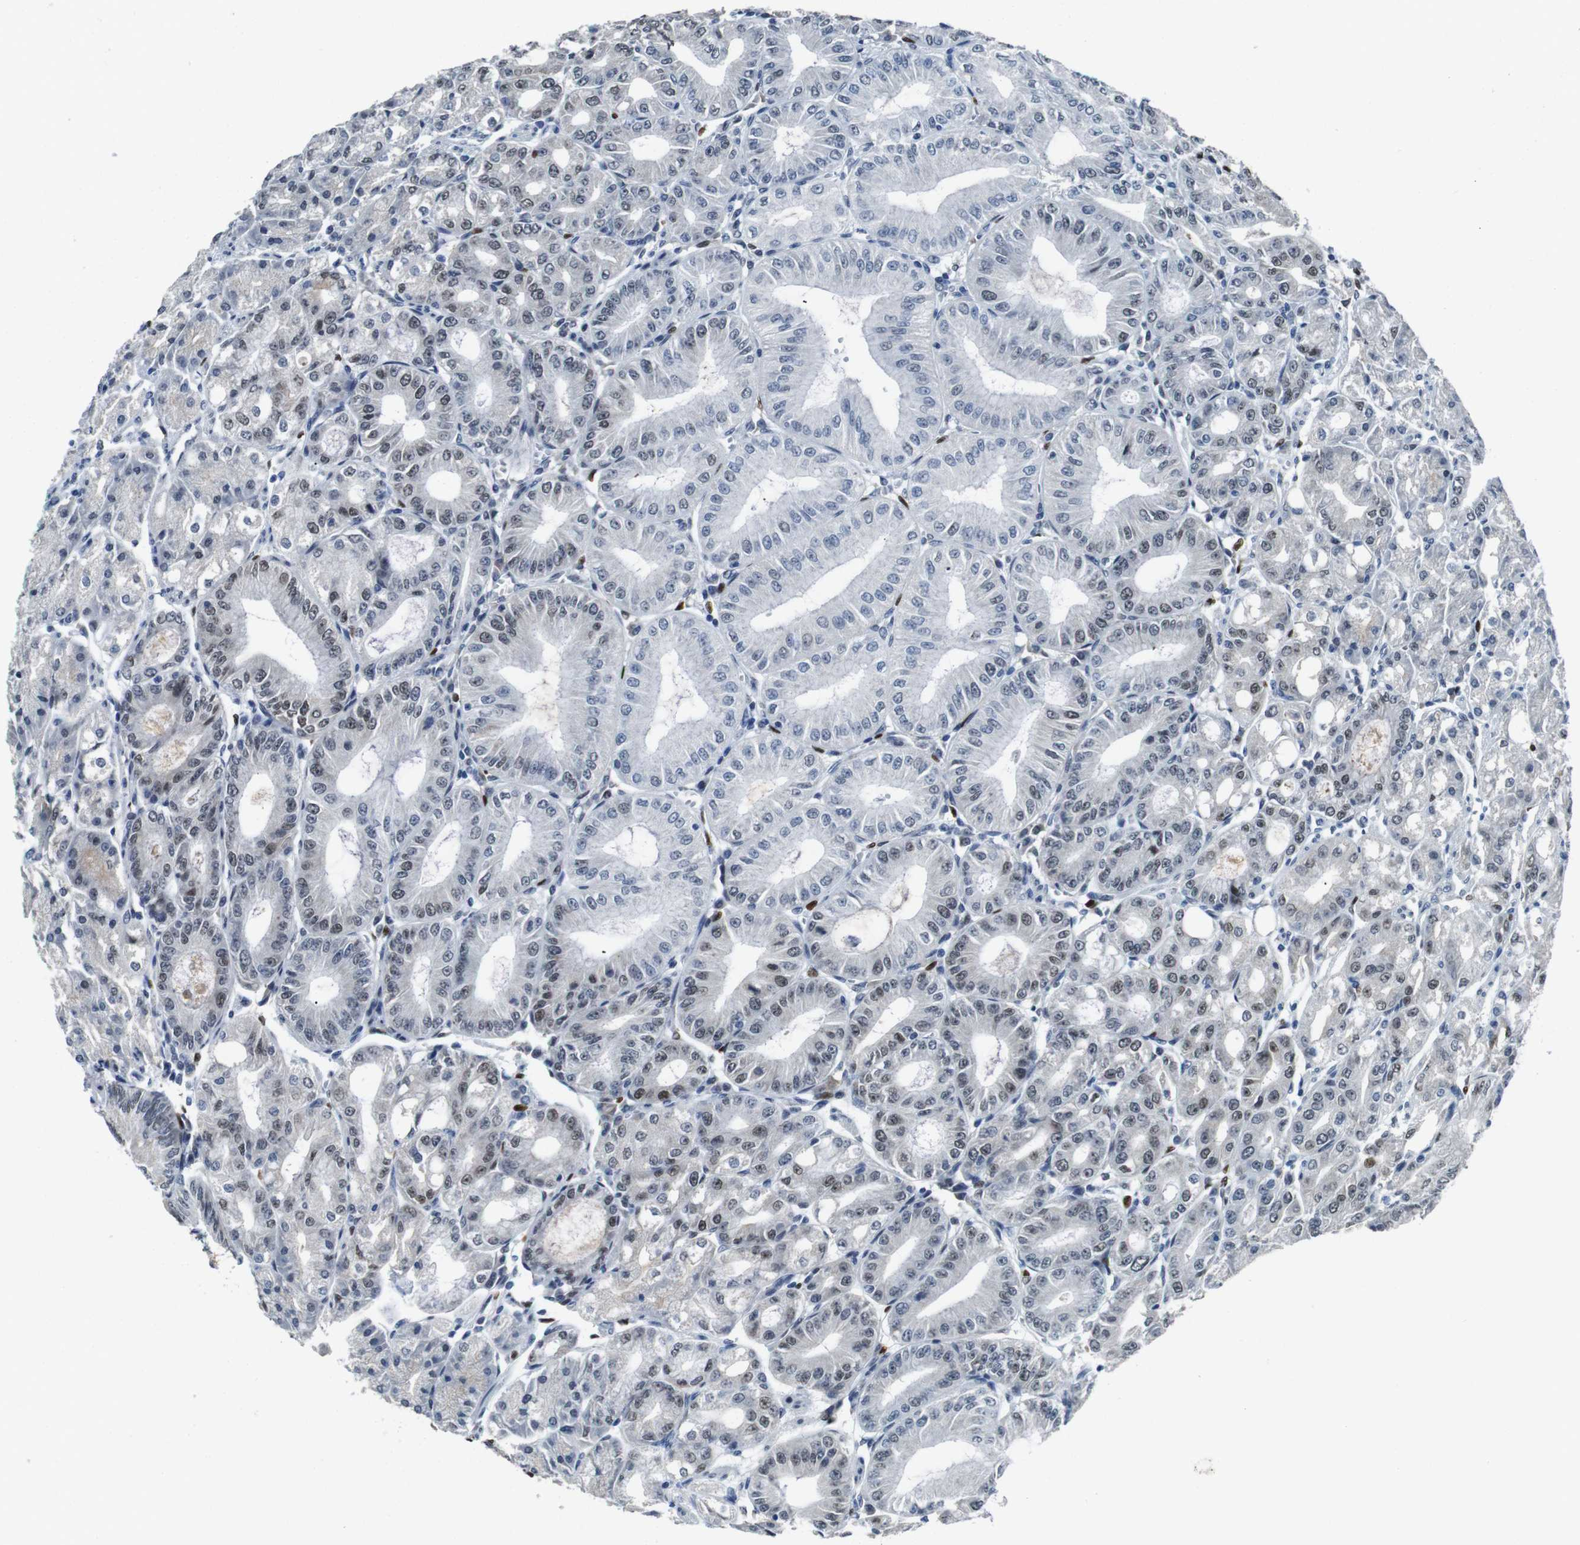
{"staining": {"intensity": "moderate", "quantity": "25%-75%", "location": "nuclear"}, "tissue": "stomach", "cell_type": "Glandular cells", "image_type": "normal", "snomed": [{"axis": "morphology", "description": "Normal tissue, NOS"}, {"axis": "topography", "description": "Stomach, lower"}], "caption": "The photomicrograph displays staining of normal stomach, revealing moderate nuclear protein staining (brown color) within glandular cells.", "gene": "IRF8", "patient": {"sex": "male", "age": 71}}